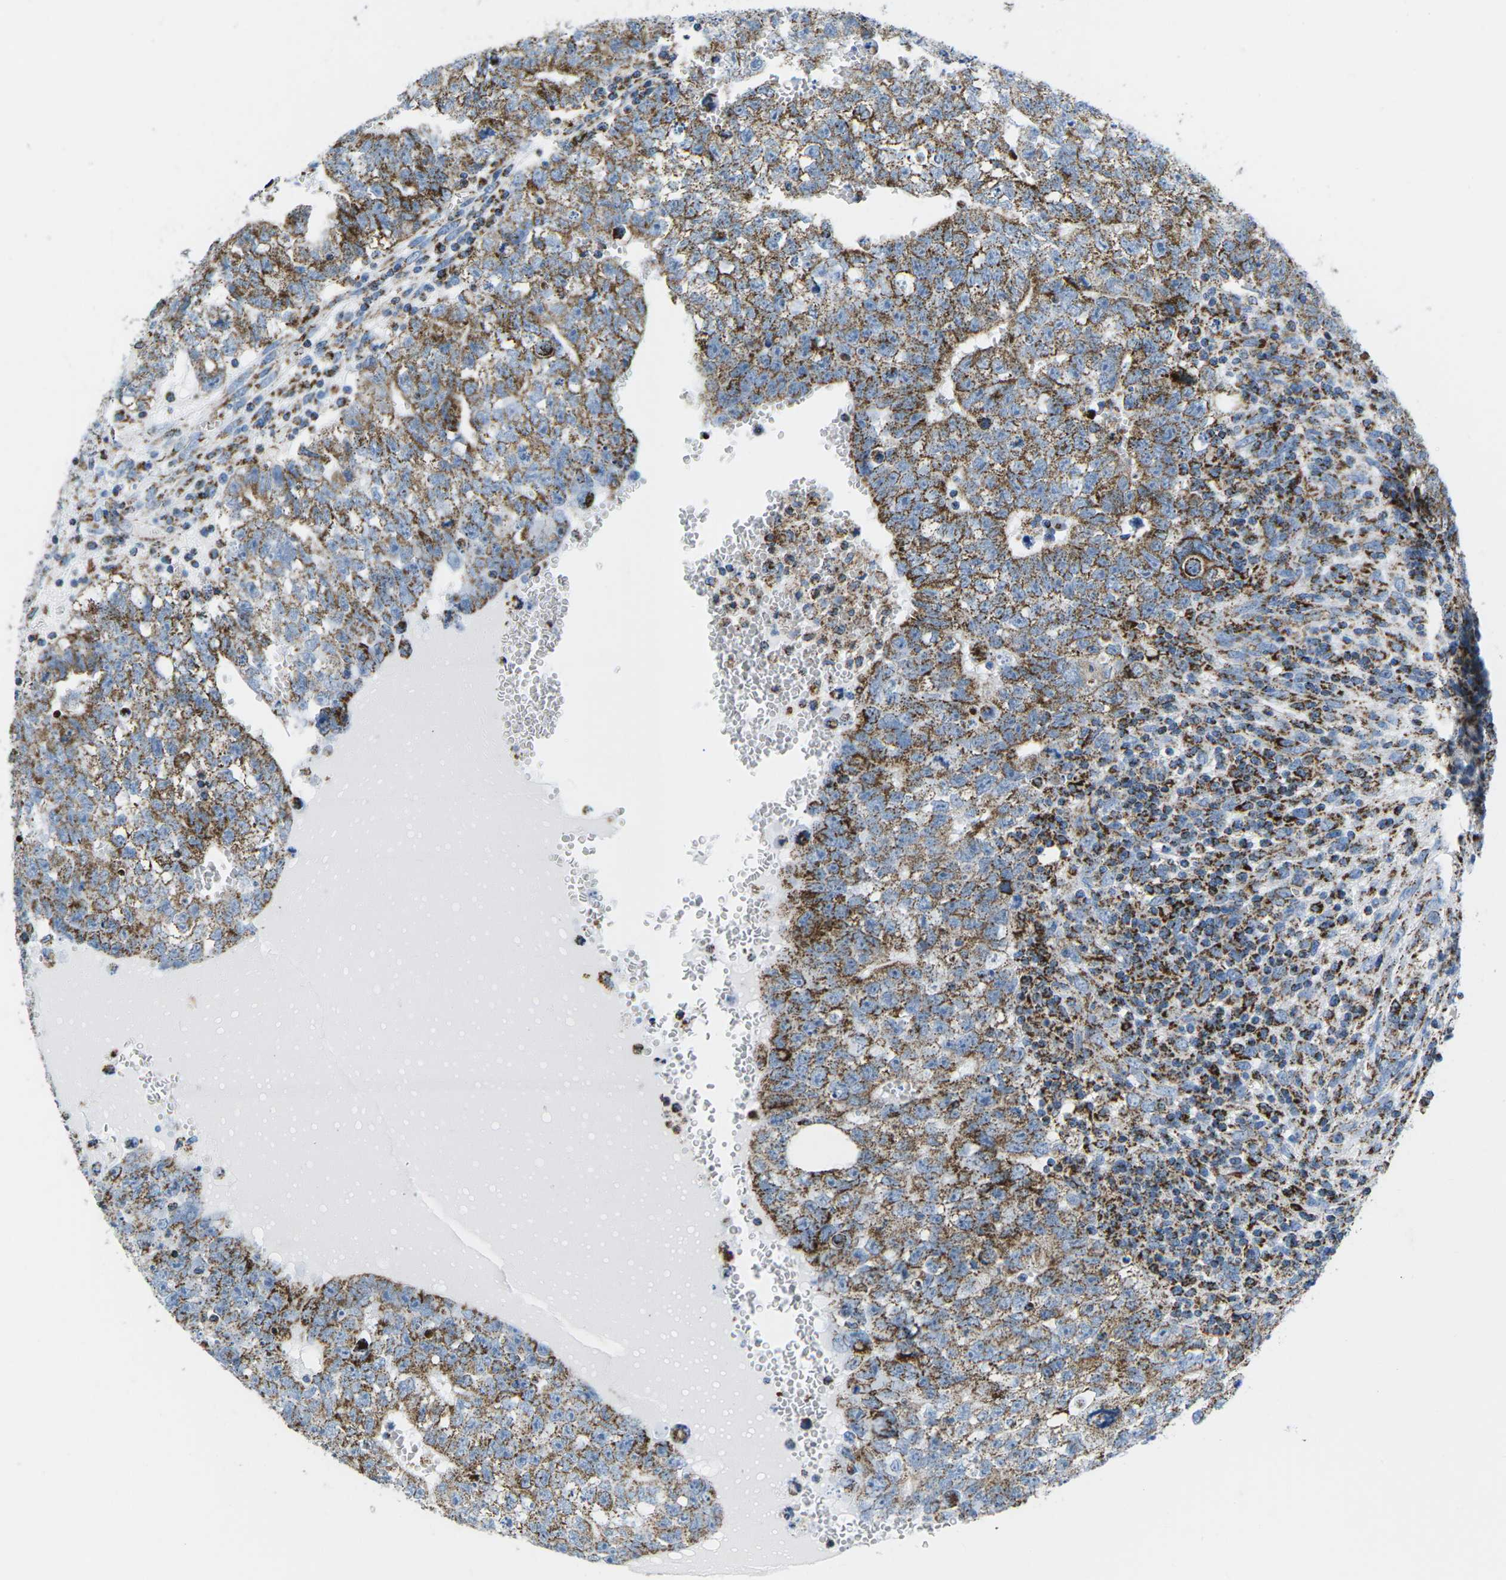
{"staining": {"intensity": "moderate", "quantity": "25%-75%", "location": "cytoplasmic/membranous"}, "tissue": "testis cancer", "cell_type": "Tumor cells", "image_type": "cancer", "snomed": [{"axis": "morphology", "description": "Seminoma, NOS"}, {"axis": "morphology", "description": "Carcinoma, Embryonal, NOS"}, {"axis": "topography", "description": "Testis"}], "caption": "This image exhibits immunohistochemistry staining of human testis seminoma, with medium moderate cytoplasmic/membranous expression in about 25%-75% of tumor cells.", "gene": "COX6C", "patient": {"sex": "male", "age": 38}}